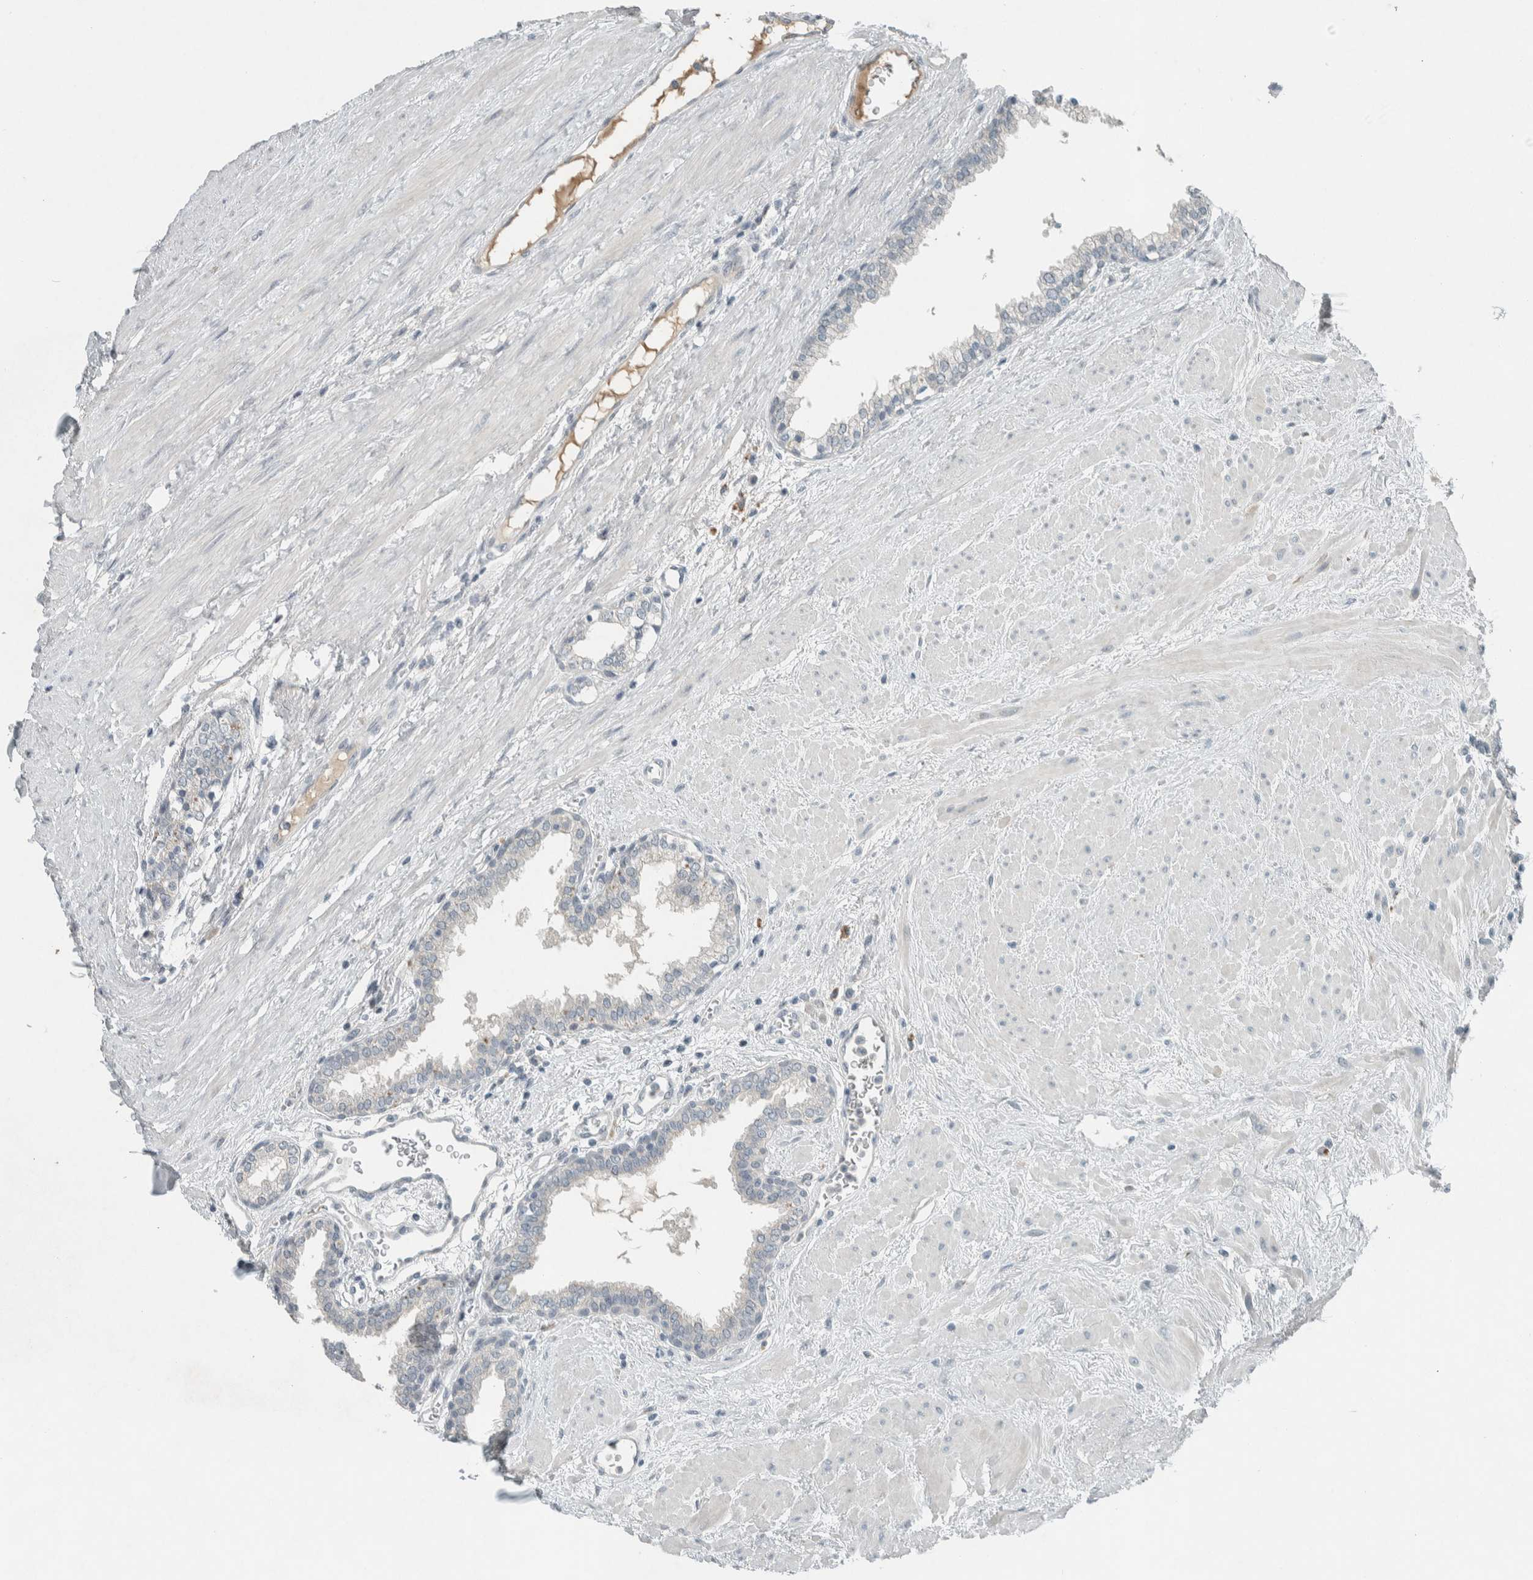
{"staining": {"intensity": "negative", "quantity": "none", "location": "none"}, "tissue": "prostate", "cell_type": "Glandular cells", "image_type": "normal", "snomed": [{"axis": "morphology", "description": "Normal tissue, NOS"}, {"axis": "topography", "description": "Prostate"}], "caption": "Immunohistochemistry (IHC) image of benign prostate: prostate stained with DAB displays no significant protein positivity in glandular cells. Brightfield microscopy of immunohistochemistry (IHC) stained with DAB (brown) and hematoxylin (blue), captured at high magnification.", "gene": "CERCAM", "patient": {"sex": "male", "age": 51}}